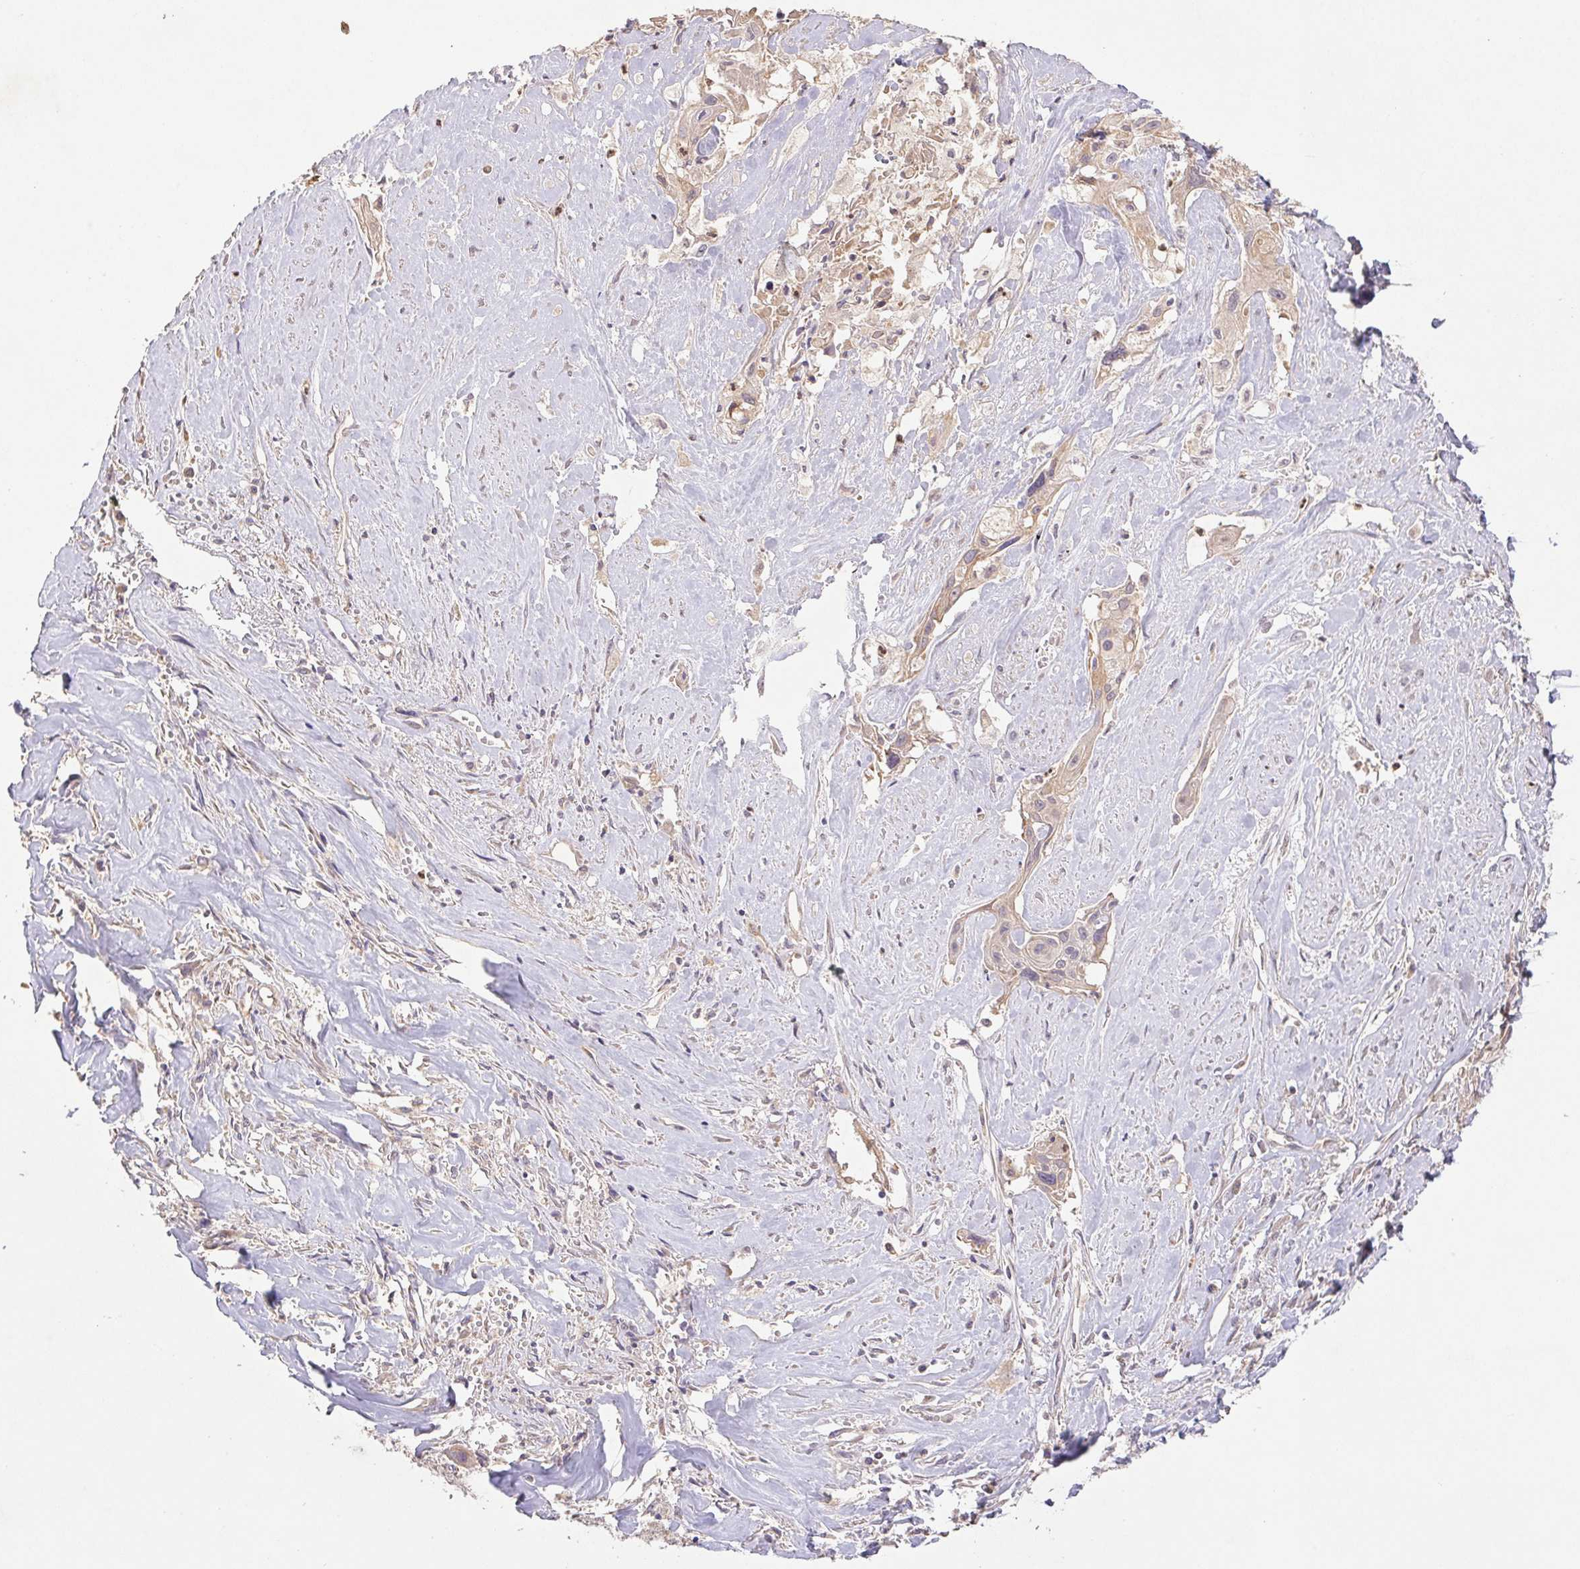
{"staining": {"intensity": "weak", "quantity": ">75%", "location": "cytoplasmic/membranous"}, "tissue": "cervical cancer", "cell_type": "Tumor cells", "image_type": "cancer", "snomed": [{"axis": "morphology", "description": "Squamous cell carcinoma, NOS"}, {"axis": "topography", "description": "Cervix"}], "caption": "Protein staining shows weak cytoplasmic/membranous positivity in approximately >75% of tumor cells in squamous cell carcinoma (cervical).", "gene": "RAB11A", "patient": {"sex": "female", "age": 49}}